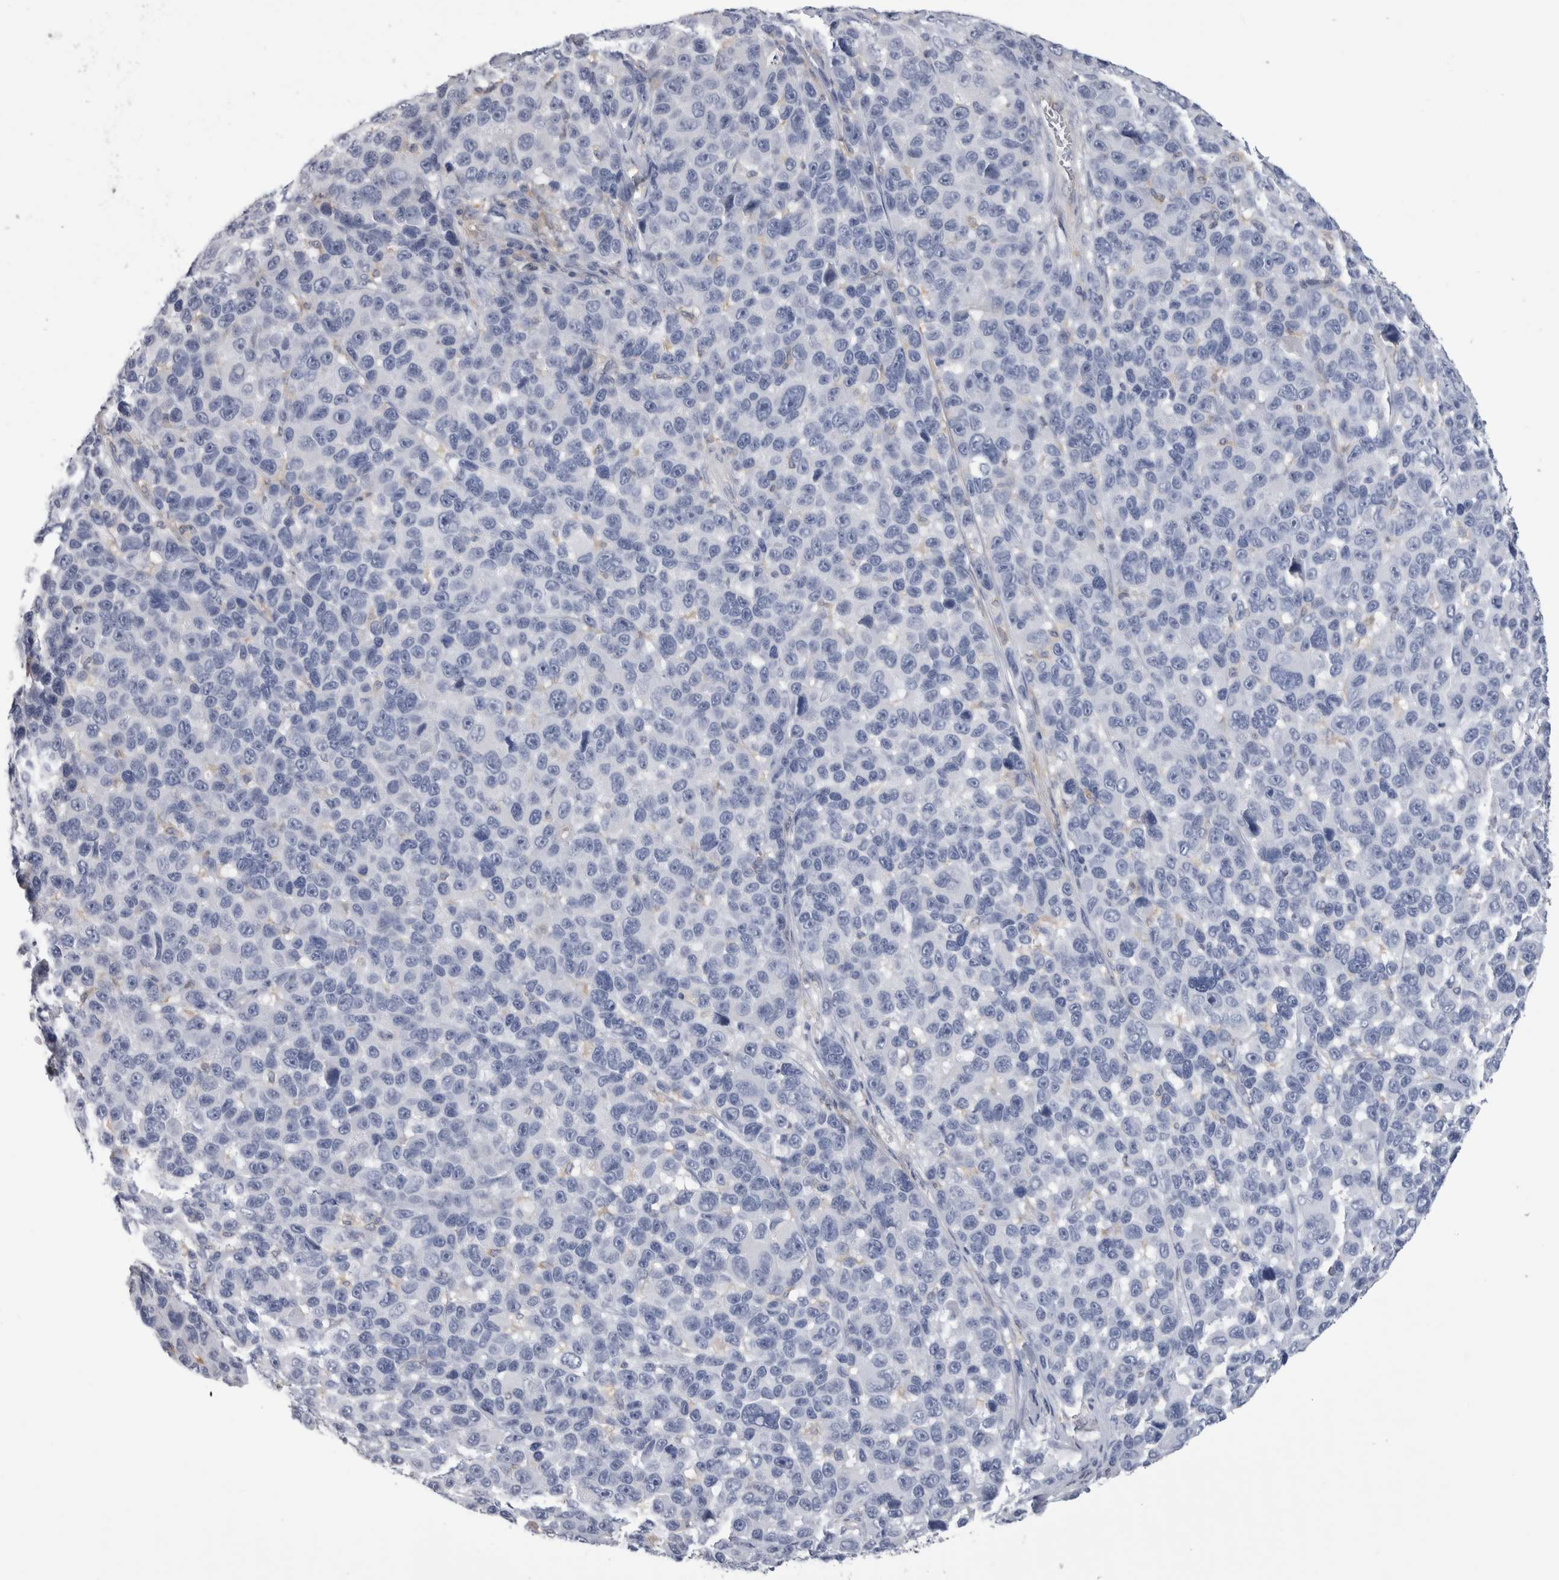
{"staining": {"intensity": "negative", "quantity": "none", "location": "none"}, "tissue": "melanoma", "cell_type": "Tumor cells", "image_type": "cancer", "snomed": [{"axis": "morphology", "description": "Malignant melanoma, NOS"}, {"axis": "topography", "description": "Skin"}], "caption": "Tumor cells show no significant expression in malignant melanoma.", "gene": "SCRN1", "patient": {"sex": "male", "age": 53}}